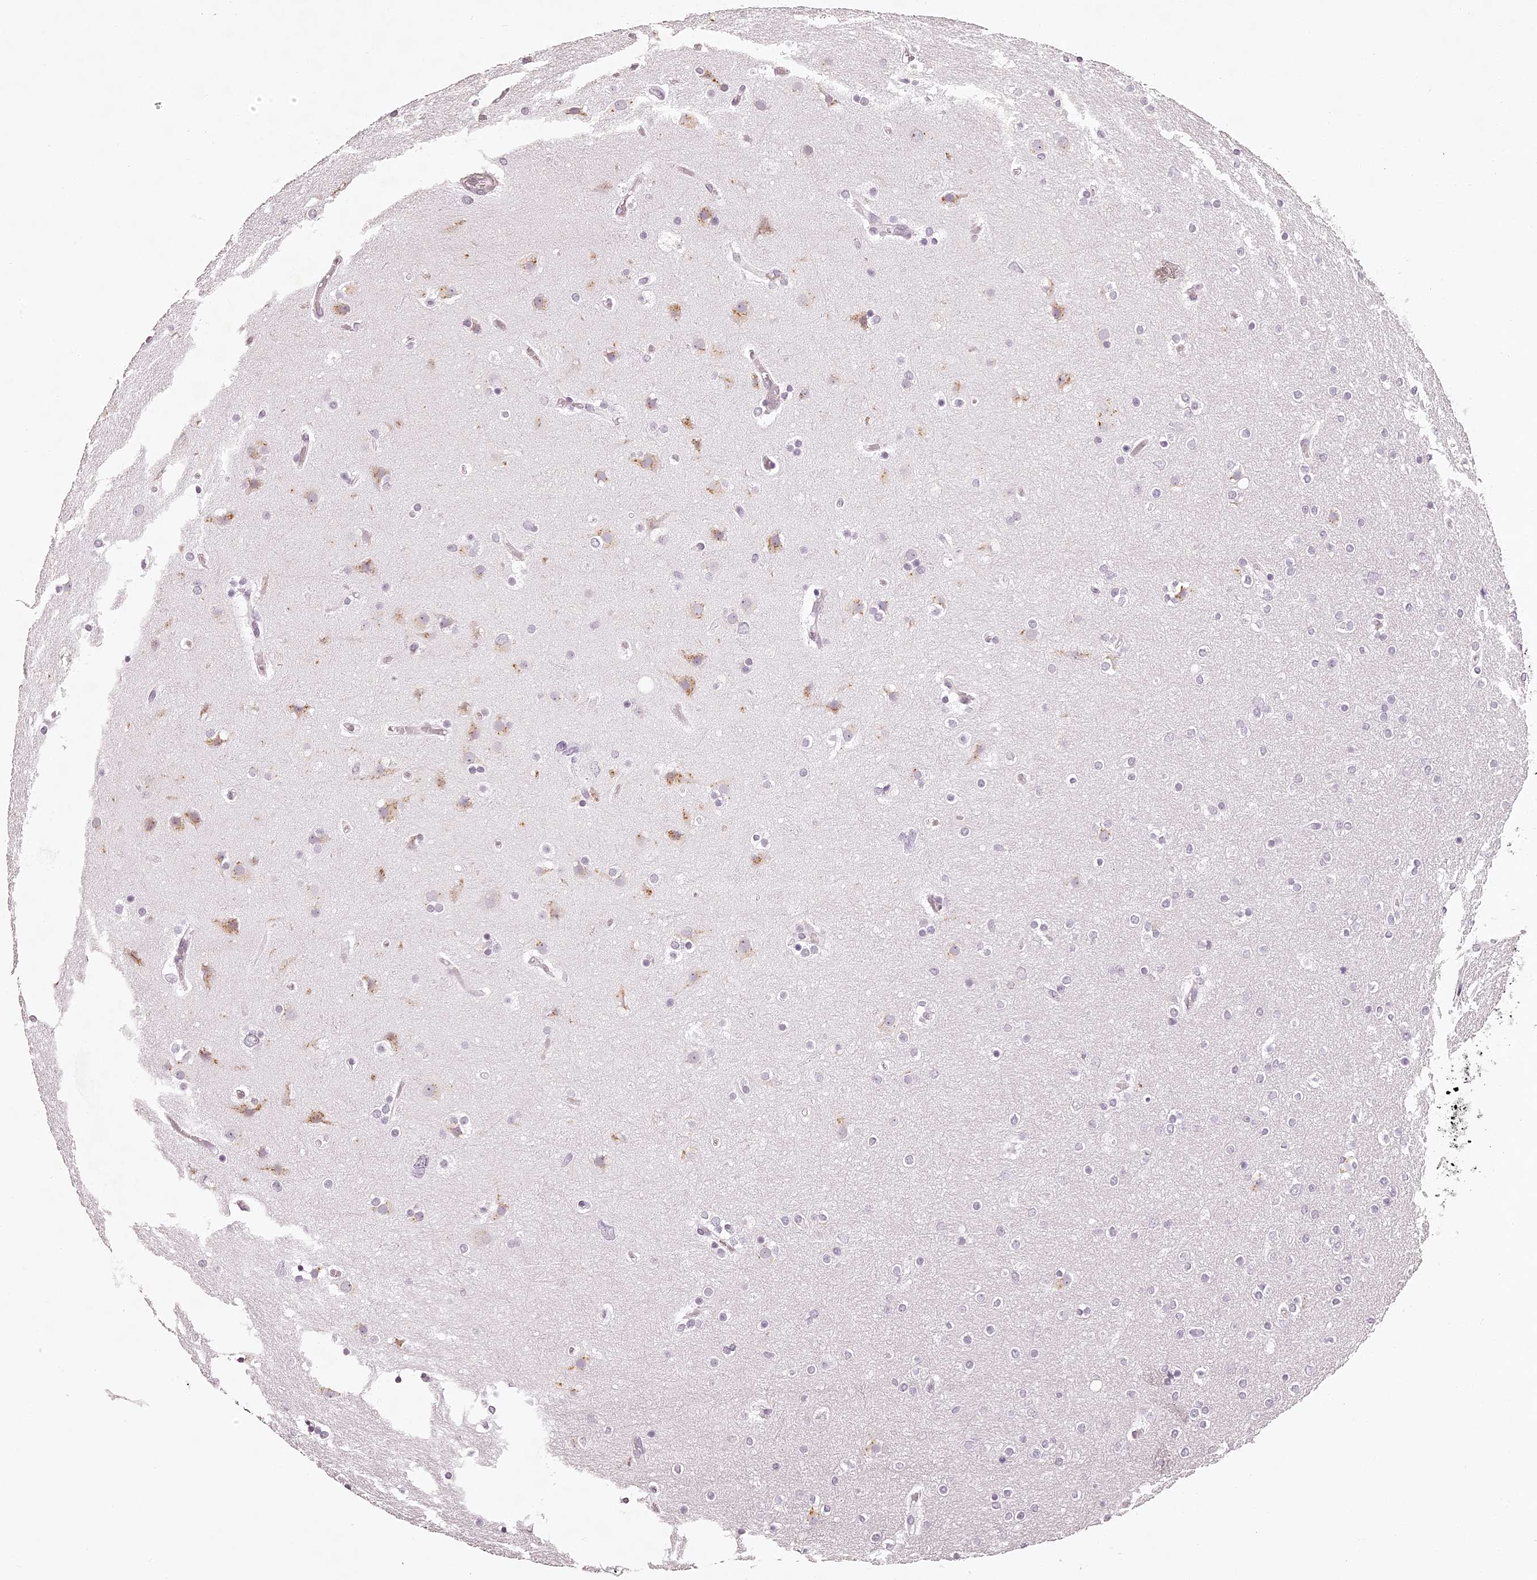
{"staining": {"intensity": "negative", "quantity": "none", "location": "none"}, "tissue": "glioma", "cell_type": "Tumor cells", "image_type": "cancer", "snomed": [{"axis": "morphology", "description": "Glioma, malignant, High grade"}, {"axis": "topography", "description": "Cerebral cortex"}], "caption": "Protein analysis of glioma shows no significant staining in tumor cells.", "gene": "ELAPOR1", "patient": {"sex": "female", "age": 36}}